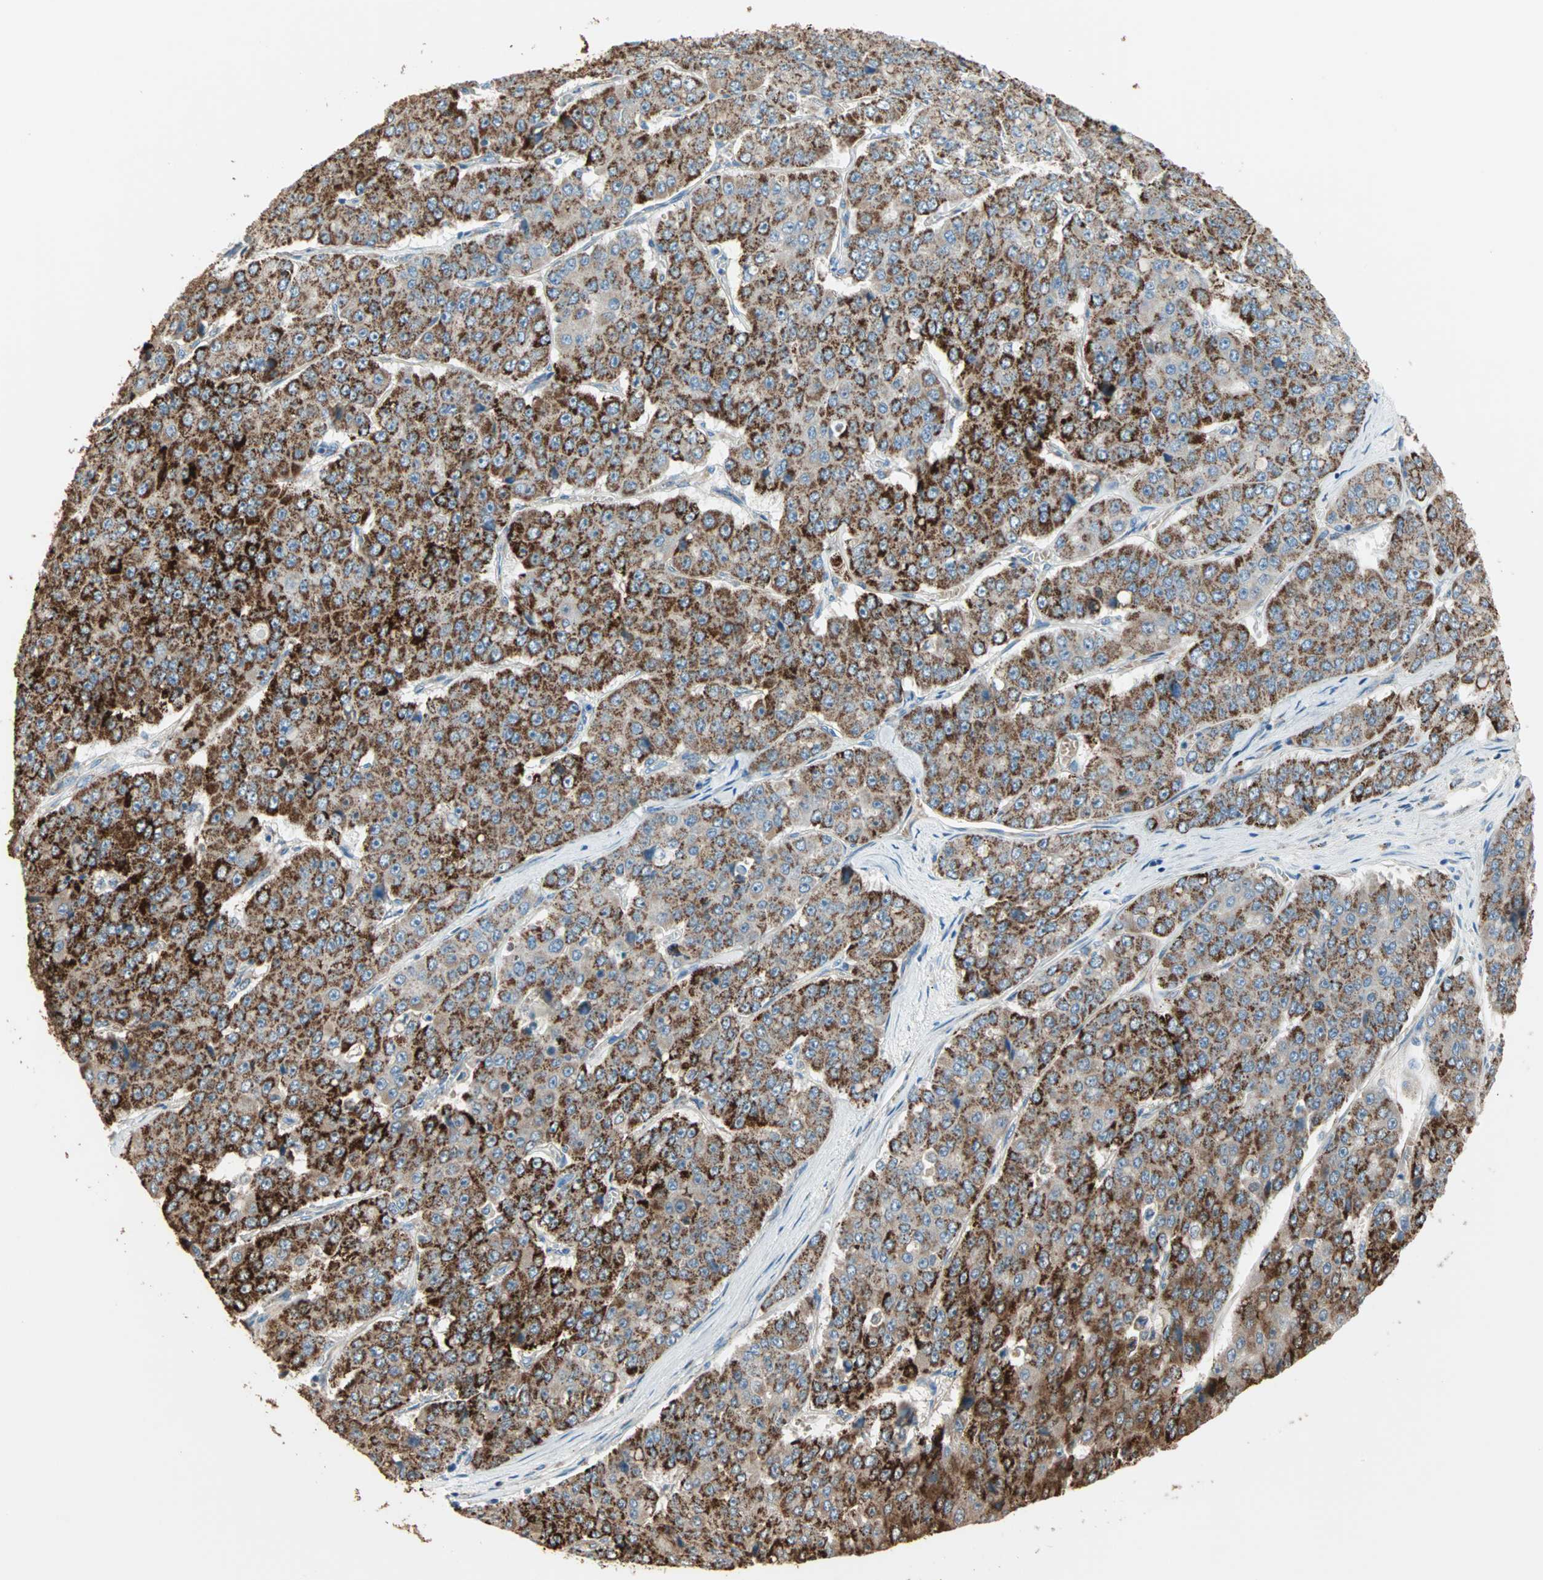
{"staining": {"intensity": "strong", "quantity": ">75%", "location": "cytoplasmic/membranous"}, "tissue": "pancreatic cancer", "cell_type": "Tumor cells", "image_type": "cancer", "snomed": [{"axis": "morphology", "description": "Adenocarcinoma, NOS"}, {"axis": "topography", "description": "Pancreas"}], "caption": "Strong cytoplasmic/membranous staining for a protein is seen in approximately >75% of tumor cells of pancreatic cancer (adenocarcinoma) using immunohistochemistry.", "gene": "TST", "patient": {"sex": "male", "age": 50}}